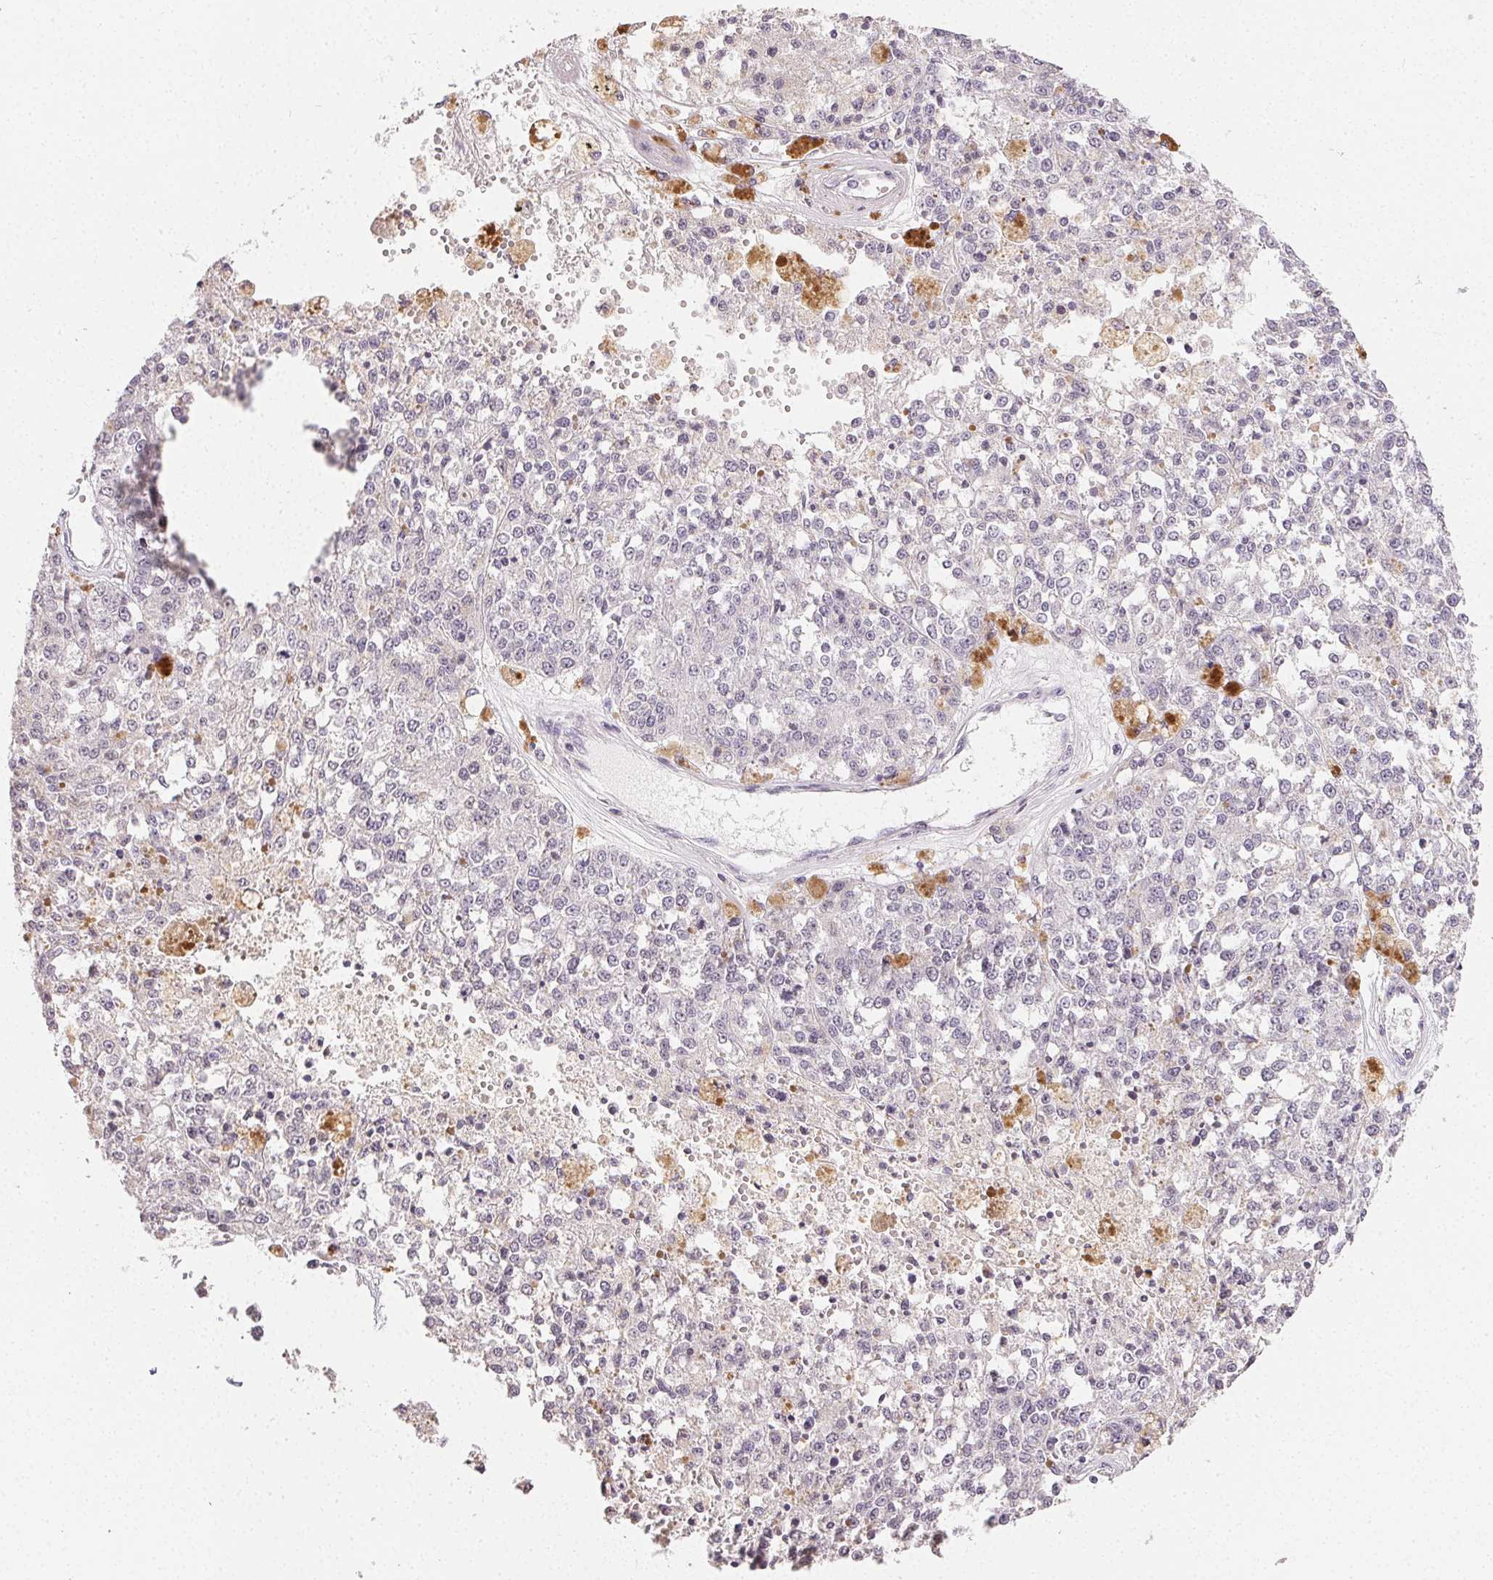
{"staining": {"intensity": "negative", "quantity": "none", "location": "none"}, "tissue": "melanoma", "cell_type": "Tumor cells", "image_type": "cancer", "snomed": [{"axis": "morphology", "description": "Malignant melanoma, Metastatic site"}, {"axis": "topography", "description": "Lymph node"}], "caption": "Tumor cells are negative for protein expression in human melanoma.", "gene": "TMEM174", "patient": {"sex": "female", "age": 64}}